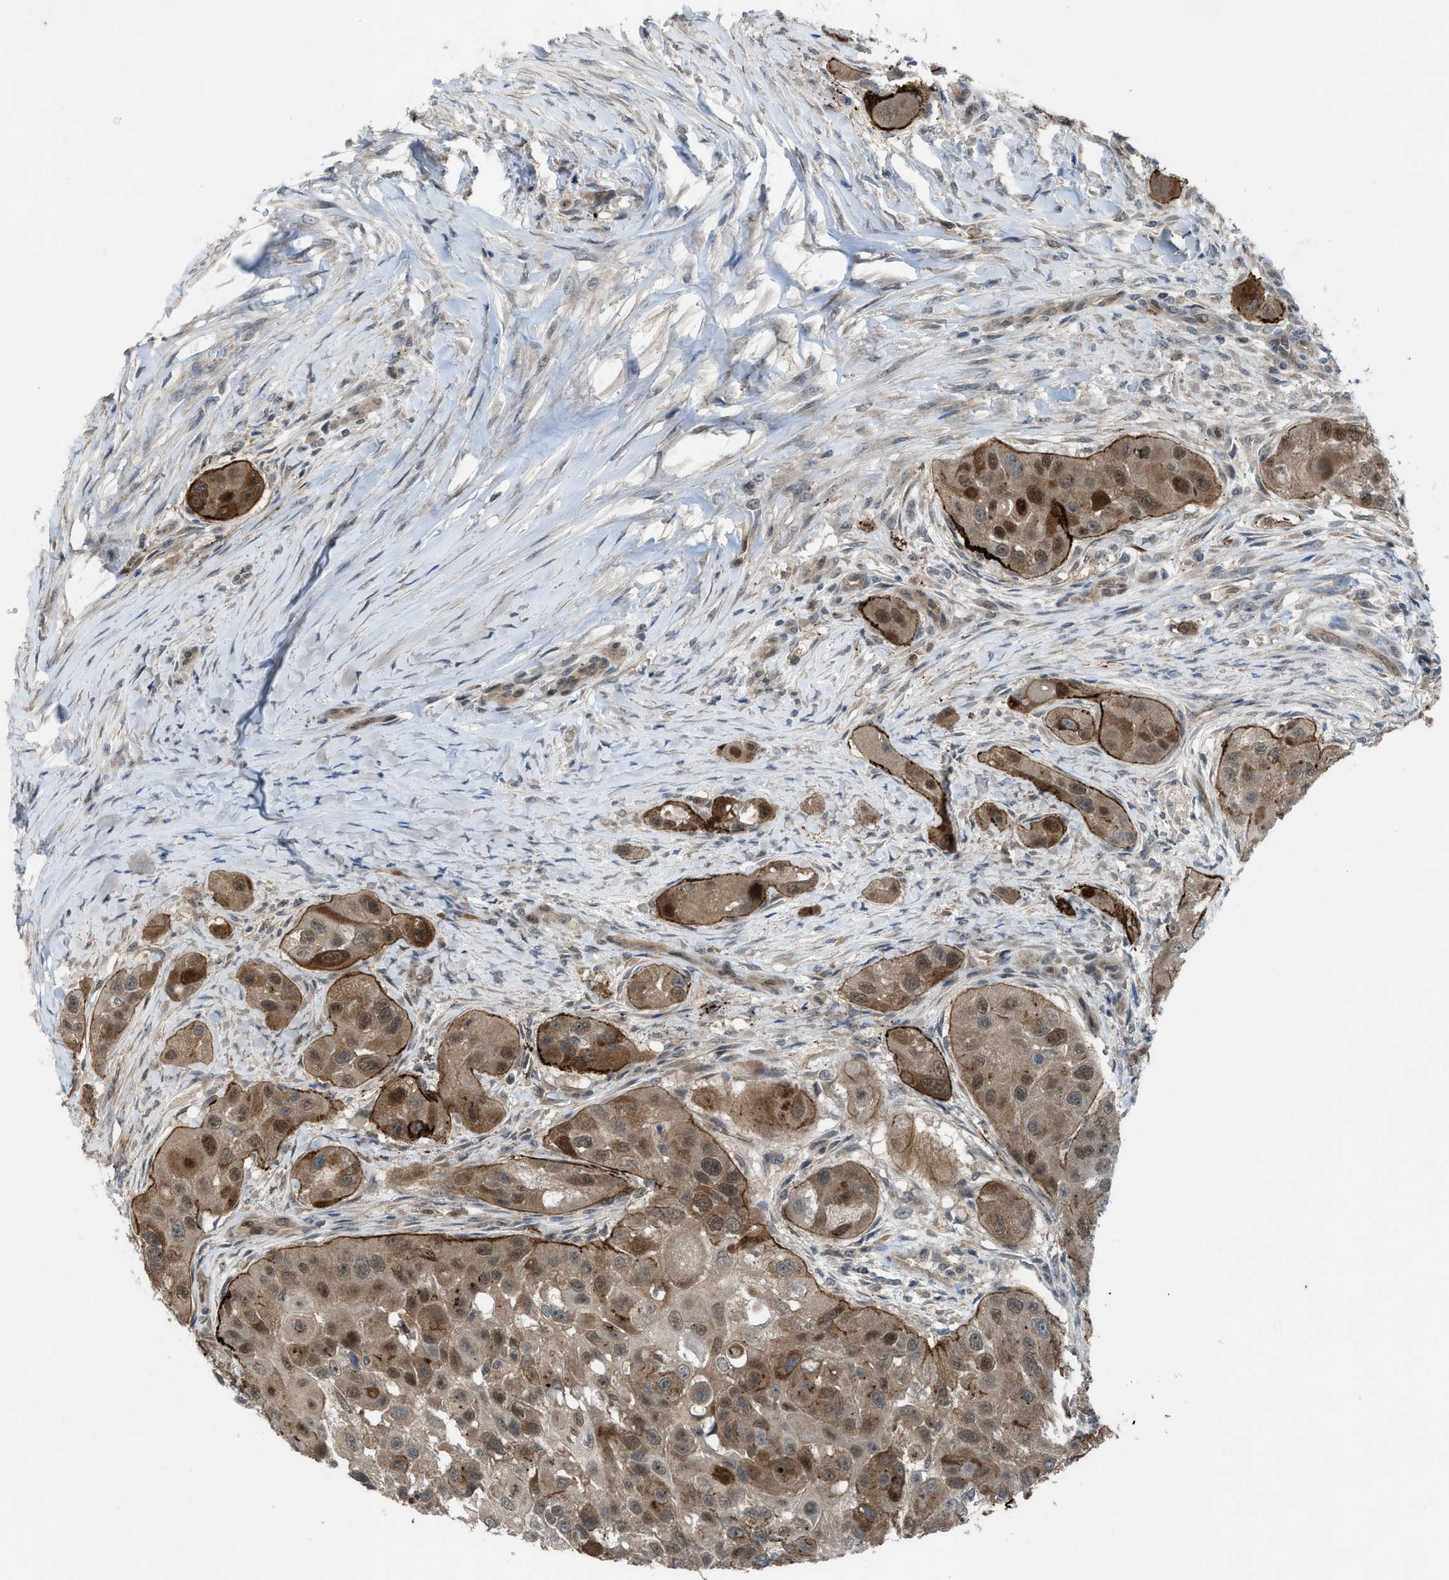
{"staining": {"intensity": "strong", "quantity": "25%-75%", "location": "cytoplasmic/membranous,nuclear"}, "tissue": "head and neck cancer", "cell_type": "Tumor cells", "image_type": "cancer", "snomed": [{"axis": "morphology", "description": "Normal tissue, NOS"}, {"axis": "morphology", "description": "Squamous cell carcinoma, NOS"}, {"axis": "topography", "description": "Skeletal muscle"}, {"axis": "topography", "description": "Head-Neck"}], "caption": "Immunohistochemical staining of human head and neck squamous cell carcinoma reveals strong cytoplasmic/membranous and nuclear protein expression in approximately 25%-75% of tumor cells.", "gene": "PLAA", "patient": {"sex": "male", "age": 51}}